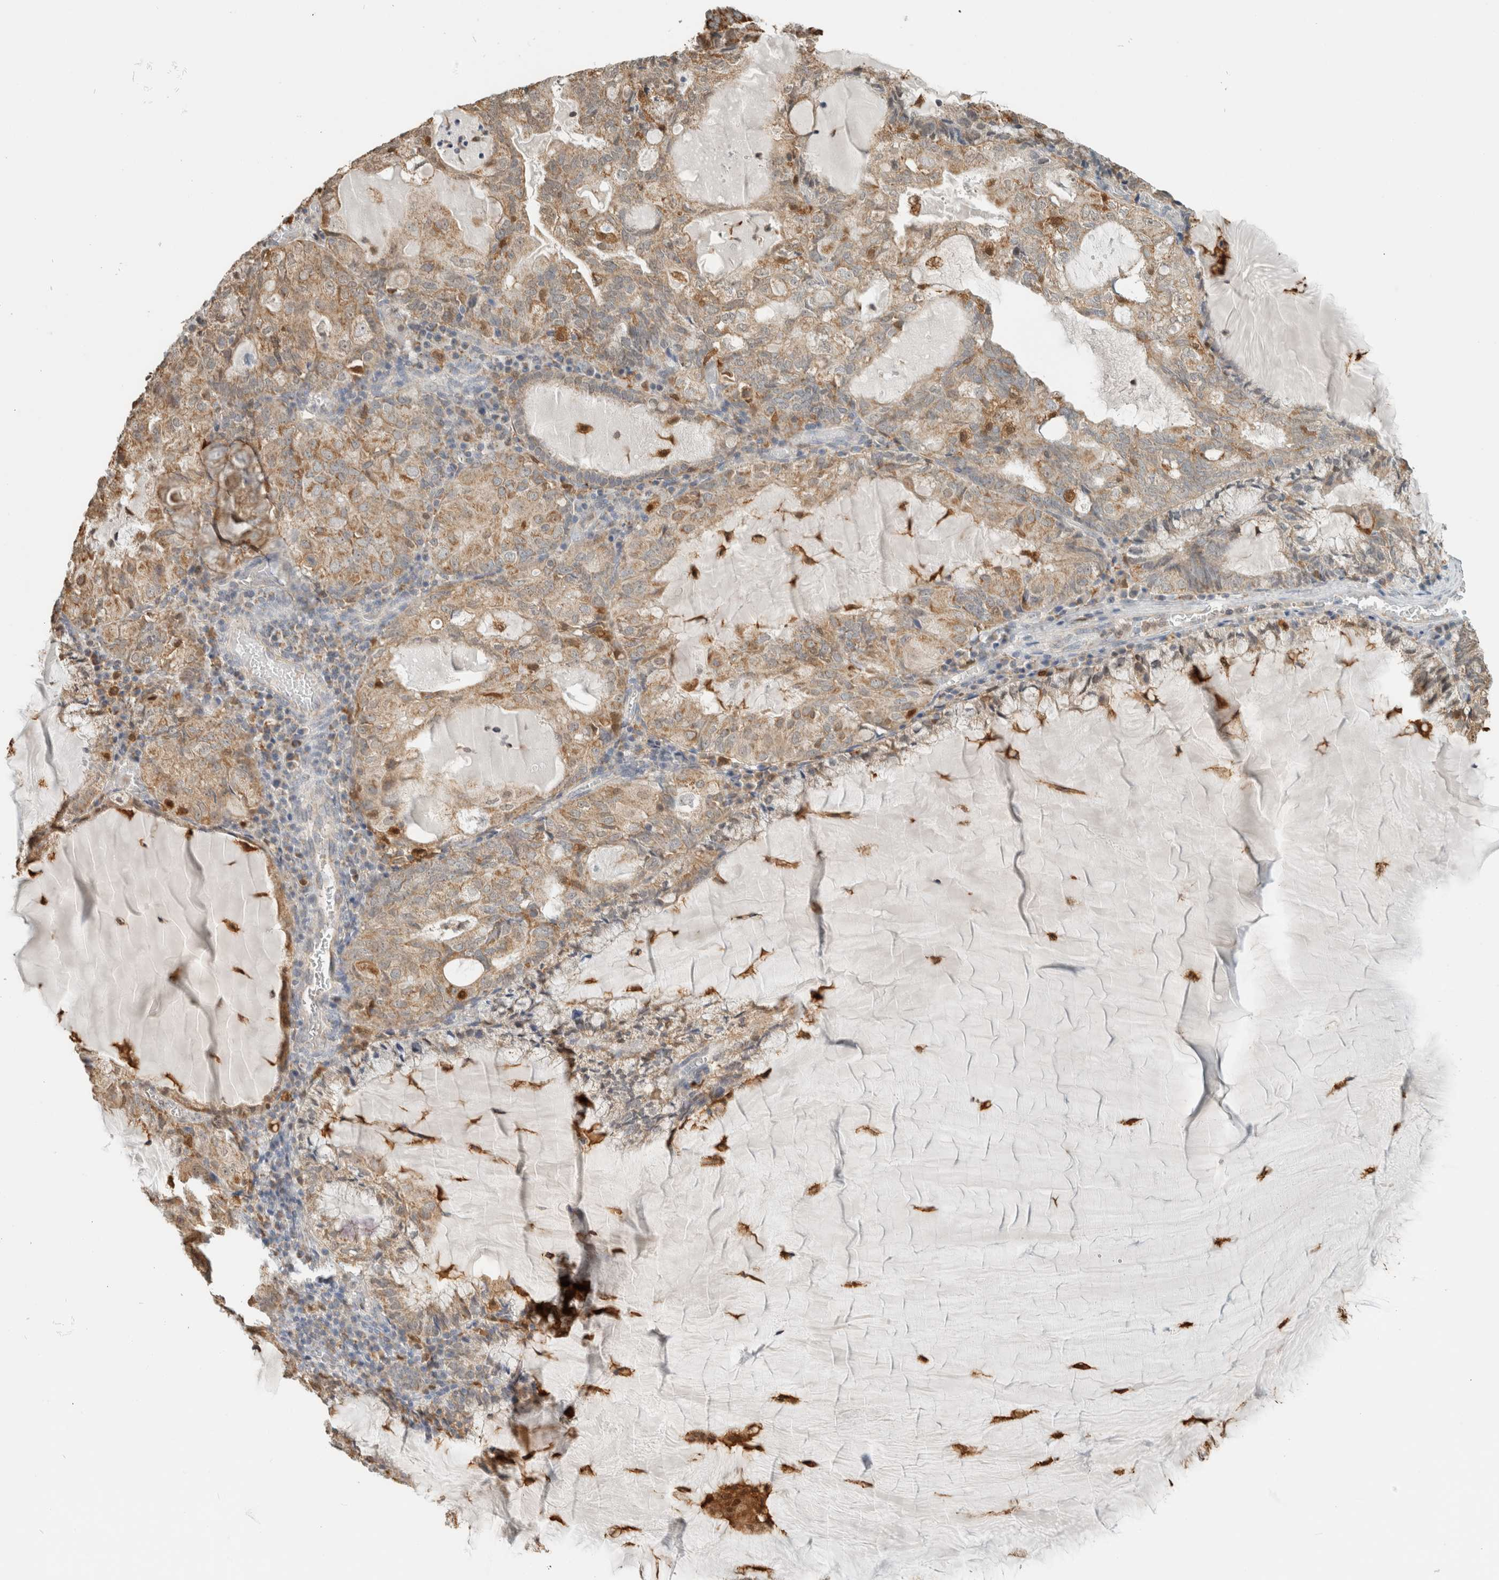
{"staining": {"intensity": "weak", "quantity": ">75%", "location": "cytoplasmic/membranous"}, "tissue": "endometrial cancer", "cell_type": "Tumor cells", "image_type": "cancer", "snomed": [{"axis": "morphology", "description": "Adenocarcinoma, NOS"}, {"axis": "topography", "description": "Endometrium"}], "caption": "High-power microscopy captured an immunohistochemistry (IHC) photomicrograph of endometrial cancer, revealing weak cytoplasmic/membranous expression in about >75% of tumor cells. (DAB = brown stain, brightfield microscopy at high magnification).", "gene": "CAPG", "patient": {"sex": "female", "age": 81}}